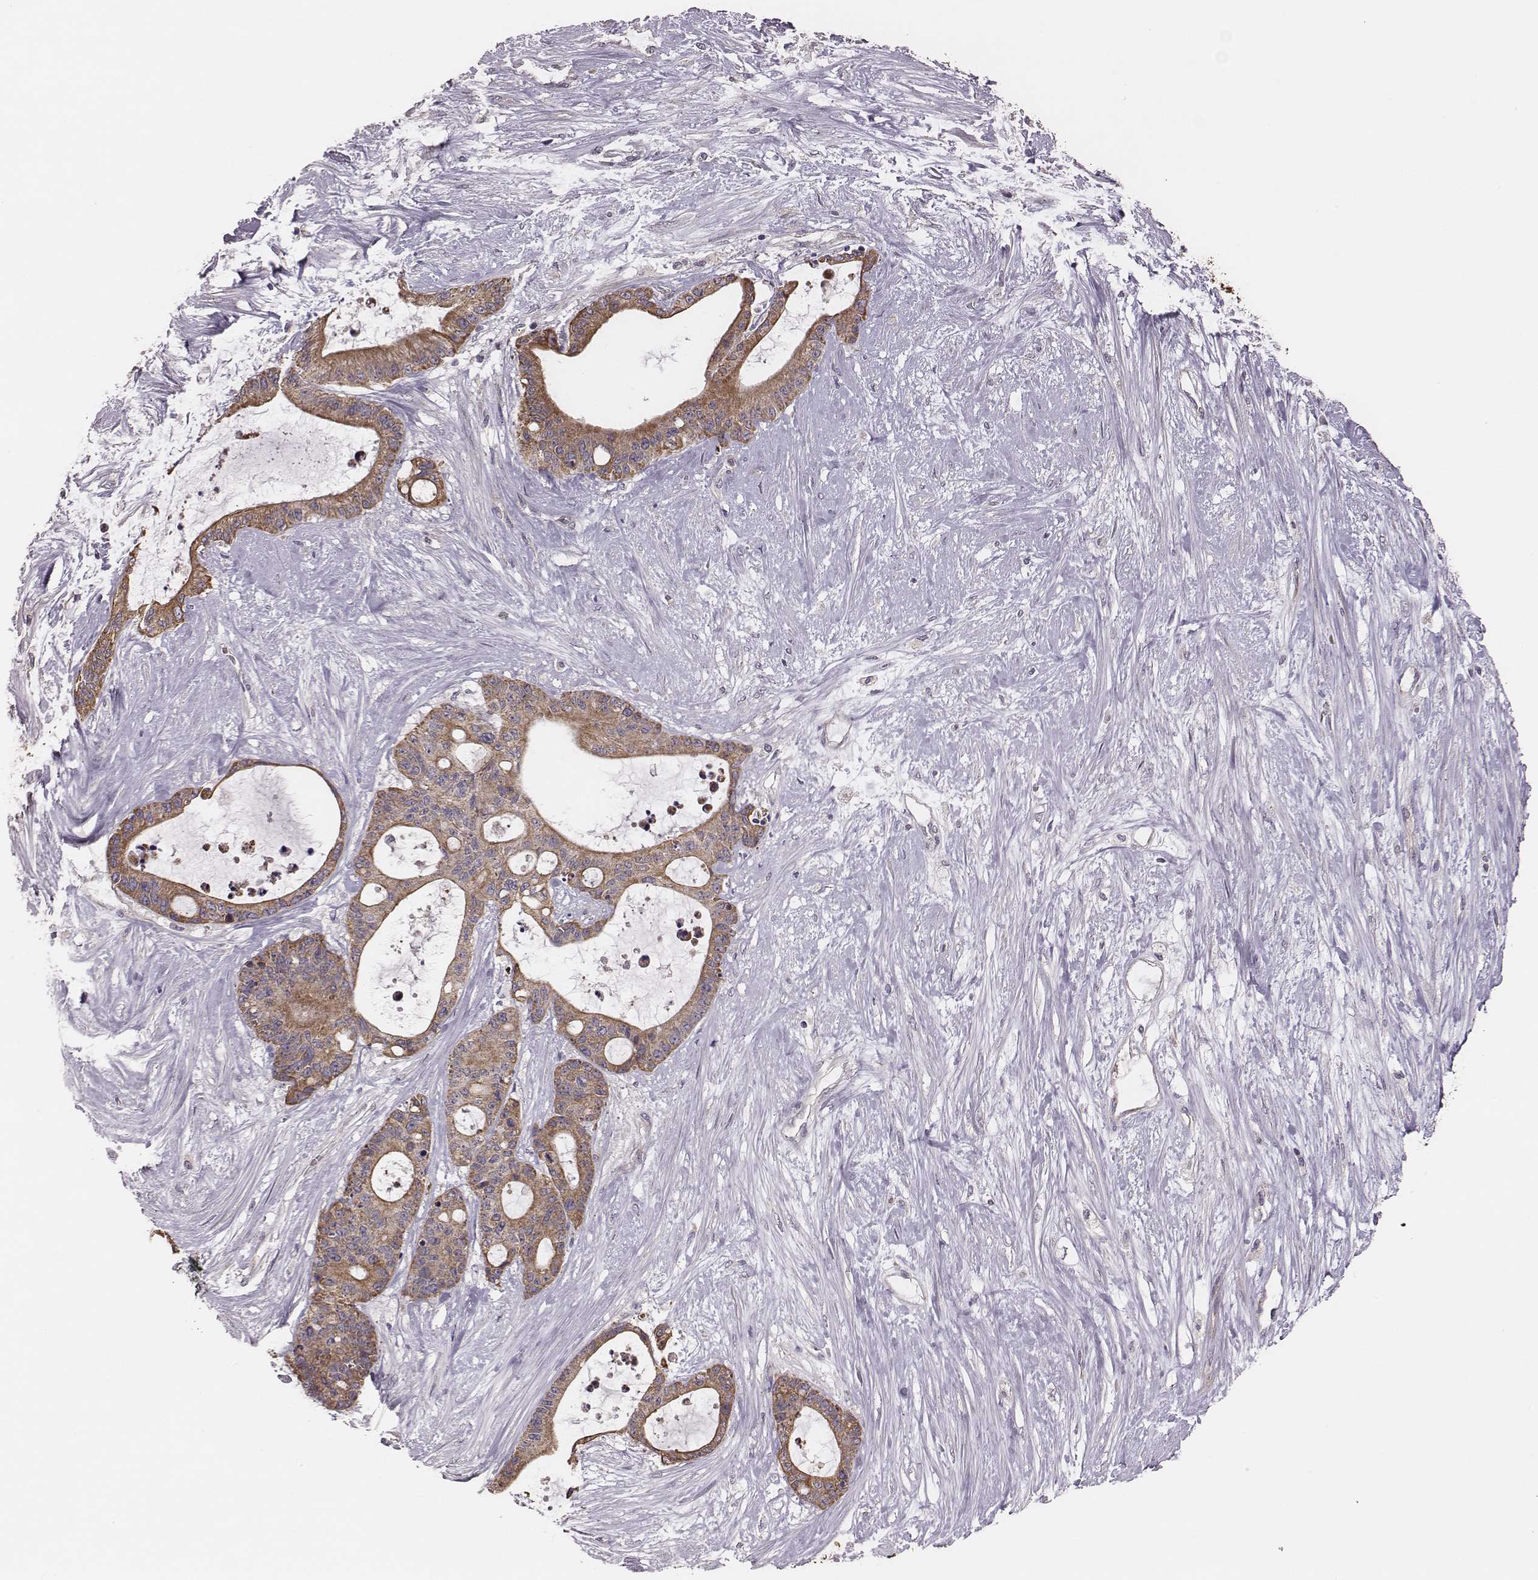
{"staining": {"intensity": "moderate", "quantity": ">75%", "location": "cytoplasmic/membranous"}, "tissue": "liver cancer", "cell_type": "Tumor cells", "image_type": "cancer", "snomed": [{"axis": "morphology", "description": "Normal tissue, NOS"}, {"axis": "morphology", "description": "Cholangiocarcinoma"}, {"axis": "topography", "description": "Liver"}, {"axis": "topography", "description": "Peripheral nerve tissue"}], "caption": "Immunohistochemical staining of human liver cancer demonstrates medium levels of moderate cytoplasmic/membranous protein expression in about >75% of tumor cells.", "gene": "HAVCR1", "patient": {"sex": "female", "age": 73}}